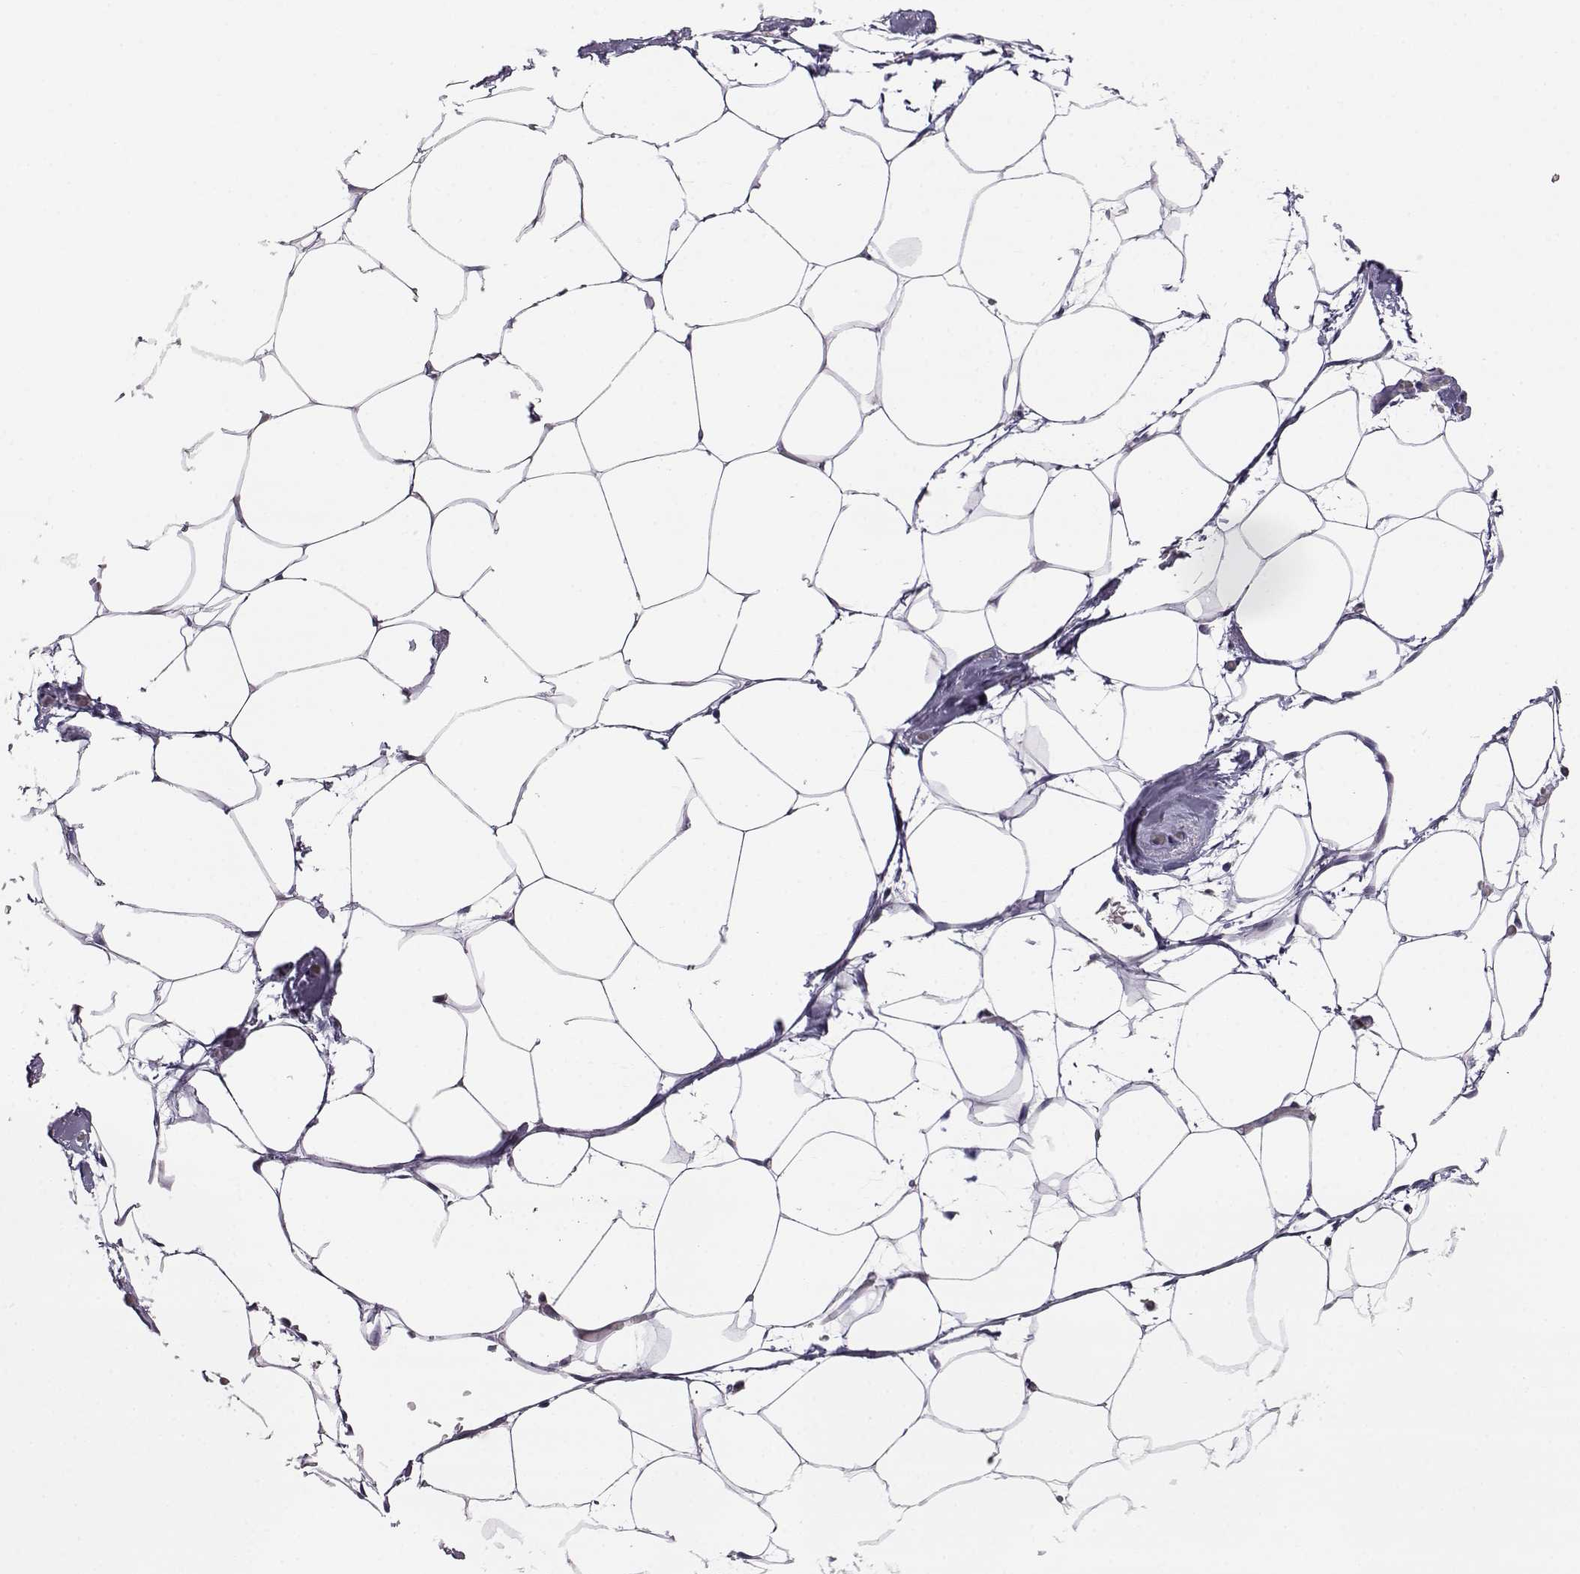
{"staining": {"intensity": "negative", "quantity": "none", "location": "none"}, "tissue": "adipose tissue", "cell_type": "Adipocytes", "image_type": "normal", "snomed": [{"axis": "morphology", "description": "Normal tissue, NOS"}, {"axis": "topography", "description": "Adipose tissue"}], "caption": "The micrograph exhibits no staining of adipocytes in unremarkable adipose tissue. (Stains: DAB immunohistochemistry (IHC) with hematoxylin counter stain, Microscopy: brightfield microscopy at high magnification).", "gene": "AKR1B1", "patient": {"sex": "male", "age": 57}}